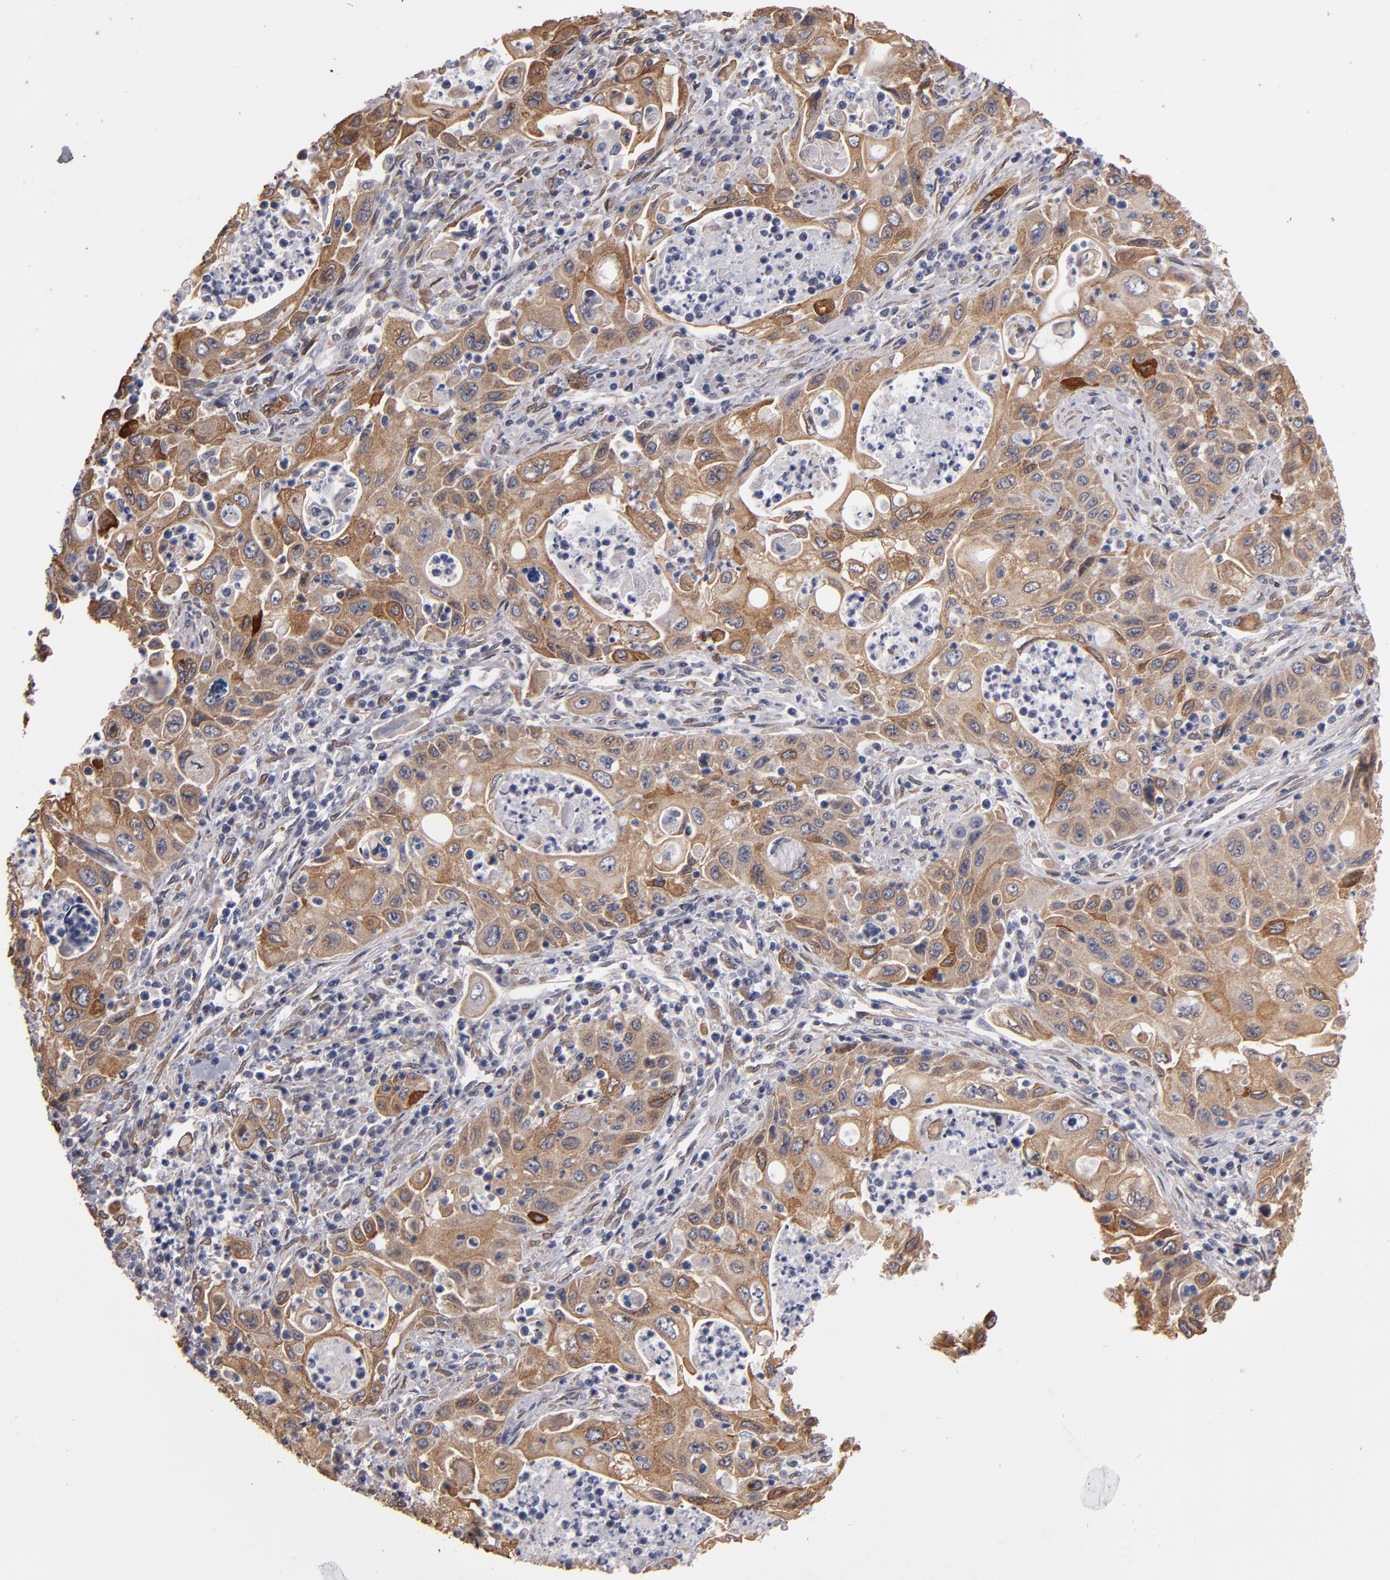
{"staining": {"intensity": "strong", "quantity": "<25%", "location": "cytoplasmic/membranous"}, "tissue": "pancreatic cancer", "cell_type": "Tumor cells", "image_type": "cancer", "snomed": [{"axis": "morphology", "description": "Adenocarcinoma, NOS"}, {"axis": "topography", "description": "Pancreas"}], "caption": "IHC micrograph of neoplastic tissue: adenocarcinoma (pancreatic) stained using IHC demonstrates medium levels of strong protein expression localized specifically in the cytoplasmic/membranous of tumor cells, appearing as a cytoplasmic/membranous brown color.", "gene": "PGRMC1", "patient": {"sex": "male", "age": 70}}